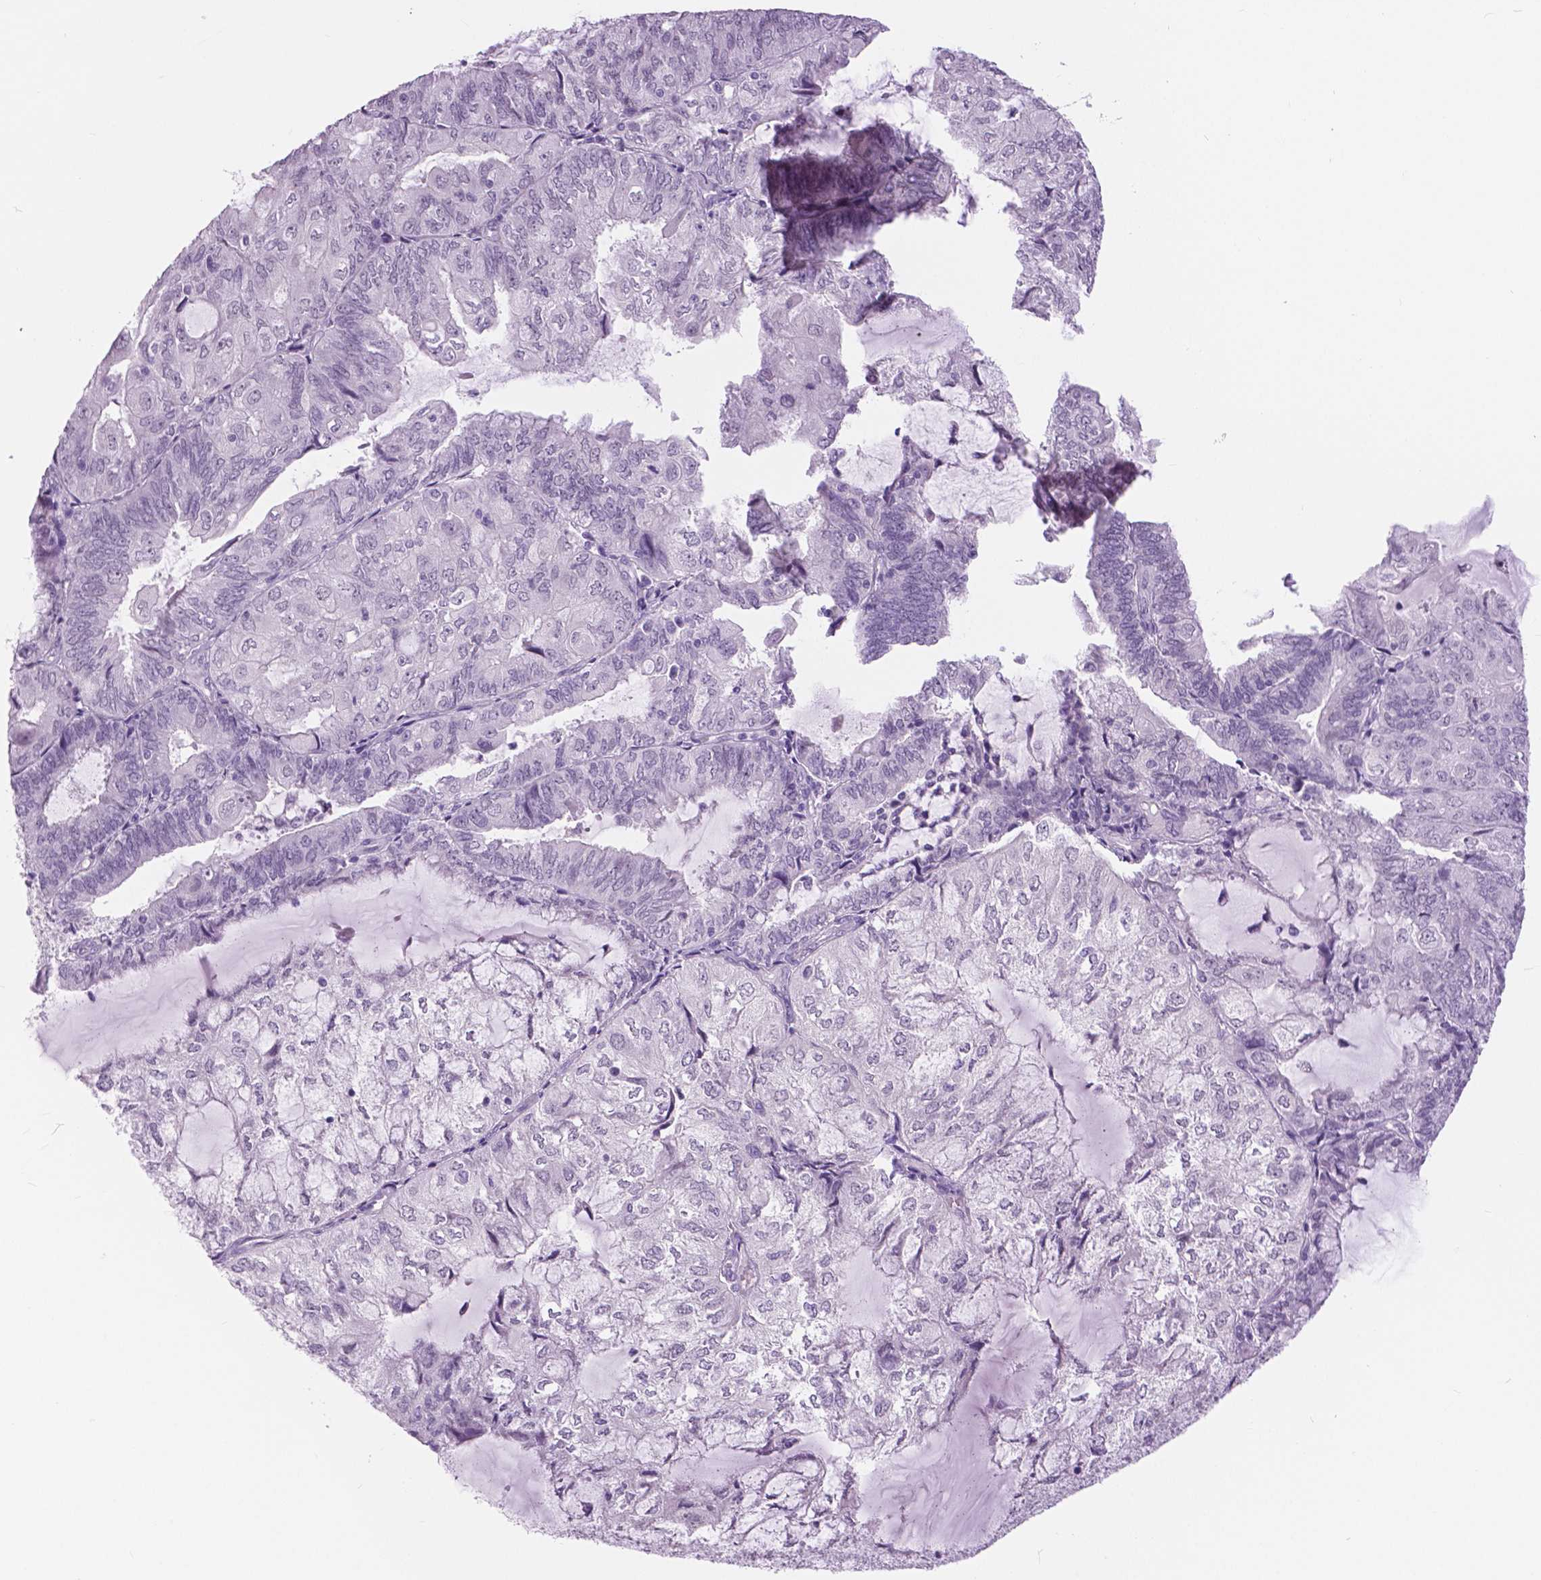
{"staining": {"intensity": "negative", "quantity": "none", "location": "none"}, "tissue": "endometrial cancer", "cell_type": "Tumor cells", "image_type": "cancer", "snomed": [{"axis": "morphology", "description": "Adenocarcinoma, NOS"}, {"axis": "topography", "description": "Endometrium"}], "caption": "A histopathology image of human endometrial adenocarcinoma is negative for staining in tumor cells. The staining was performed using DAB (3,3'-diaminobenzidine) to visualize the protein expression in brown, while the nuclei were stained in blue with hematoxylin (Magnification: 20x).", "gene": "MYOM1", "patient": {"sex": "female", "age": 81}}